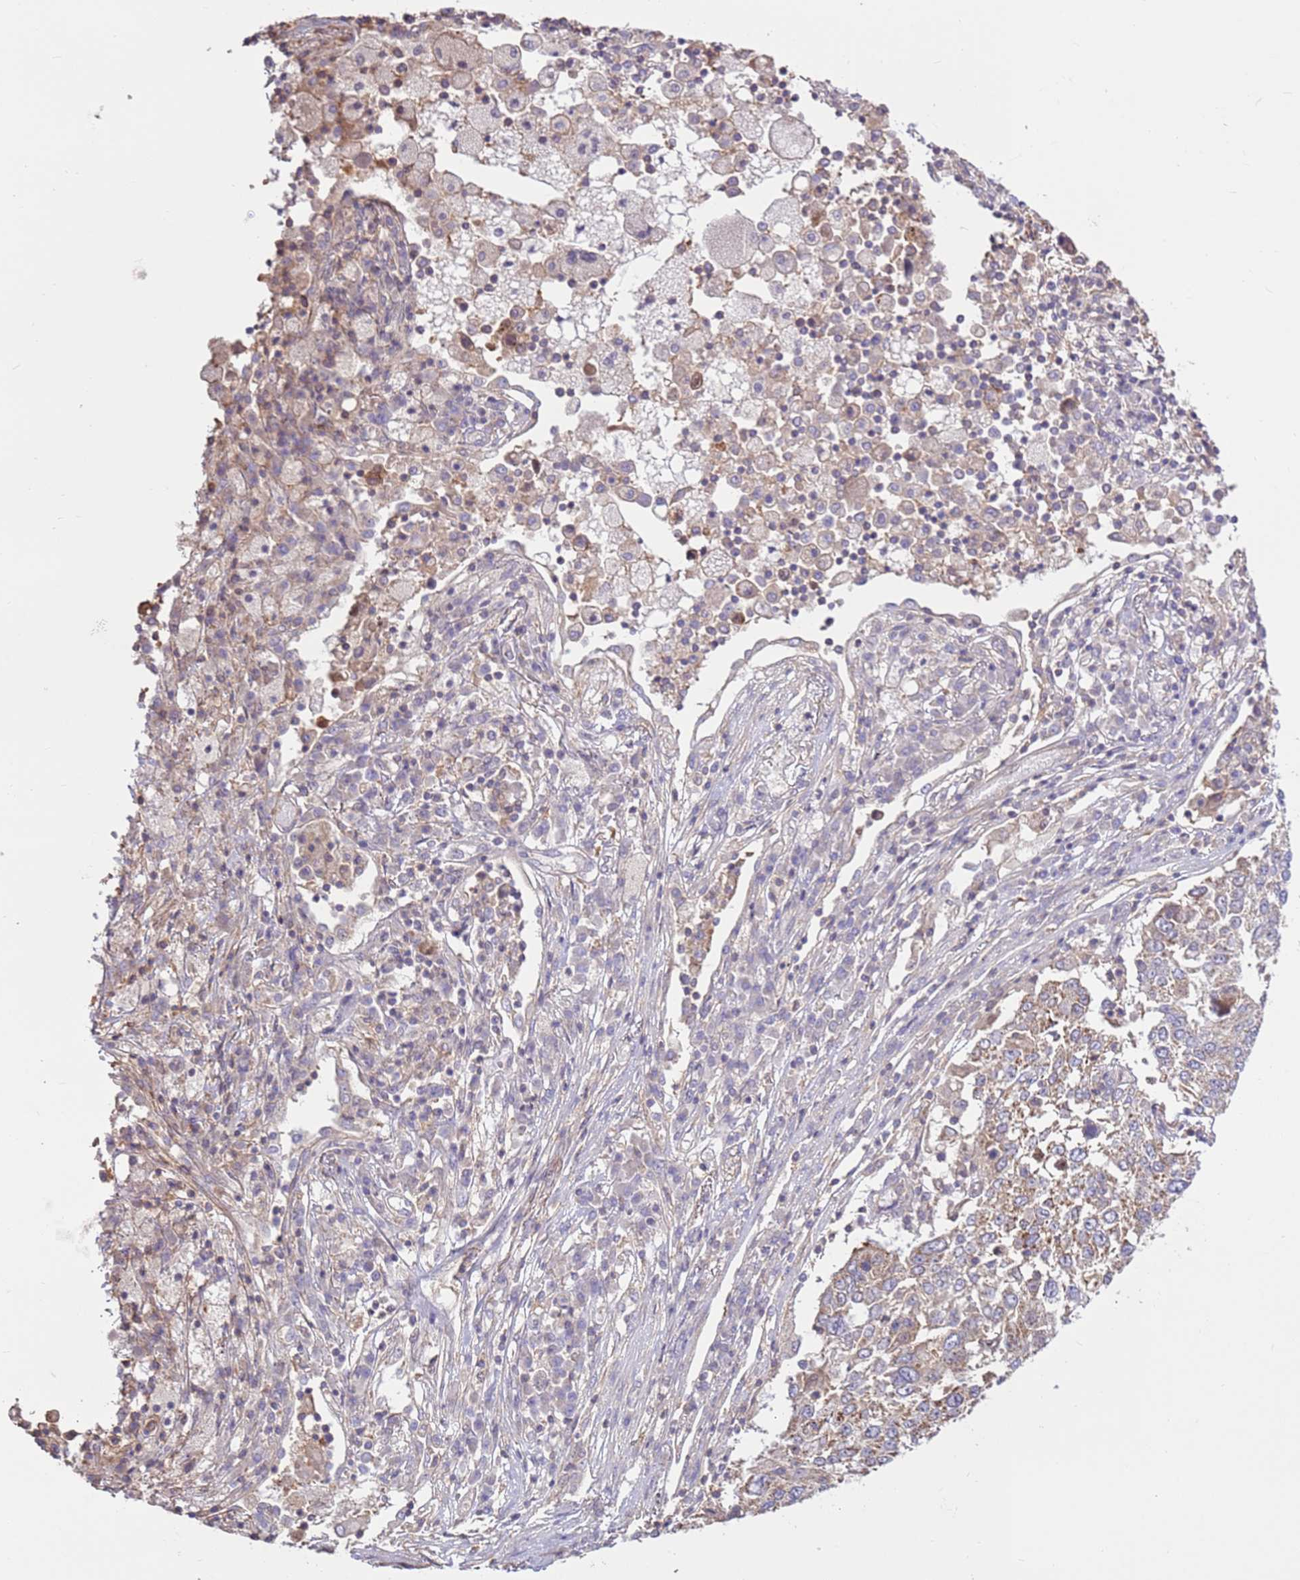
{"staining": {"intensity": "moderate", "quantity": "25%-75%", "location": "cytoplasmic/membranous"}, "tissue": "lung cancer", "cell_type": "Tumor cells", "image_type": "cancer", "snomed": [{"axis": "morphology", "description": "Squamous cell carcinoma, NOS"}, {"axis": "topography", "description": "Lung"}], "caption": "Immunohistochemical staining of human lung squamous cell carcinoma demonstrates moderate cytoplasmic/membranous protein positivity in approximately 25%-75% of tumor cells.", "gene": "EVA1B", "patient": {"sex": "male", "age": 65}}